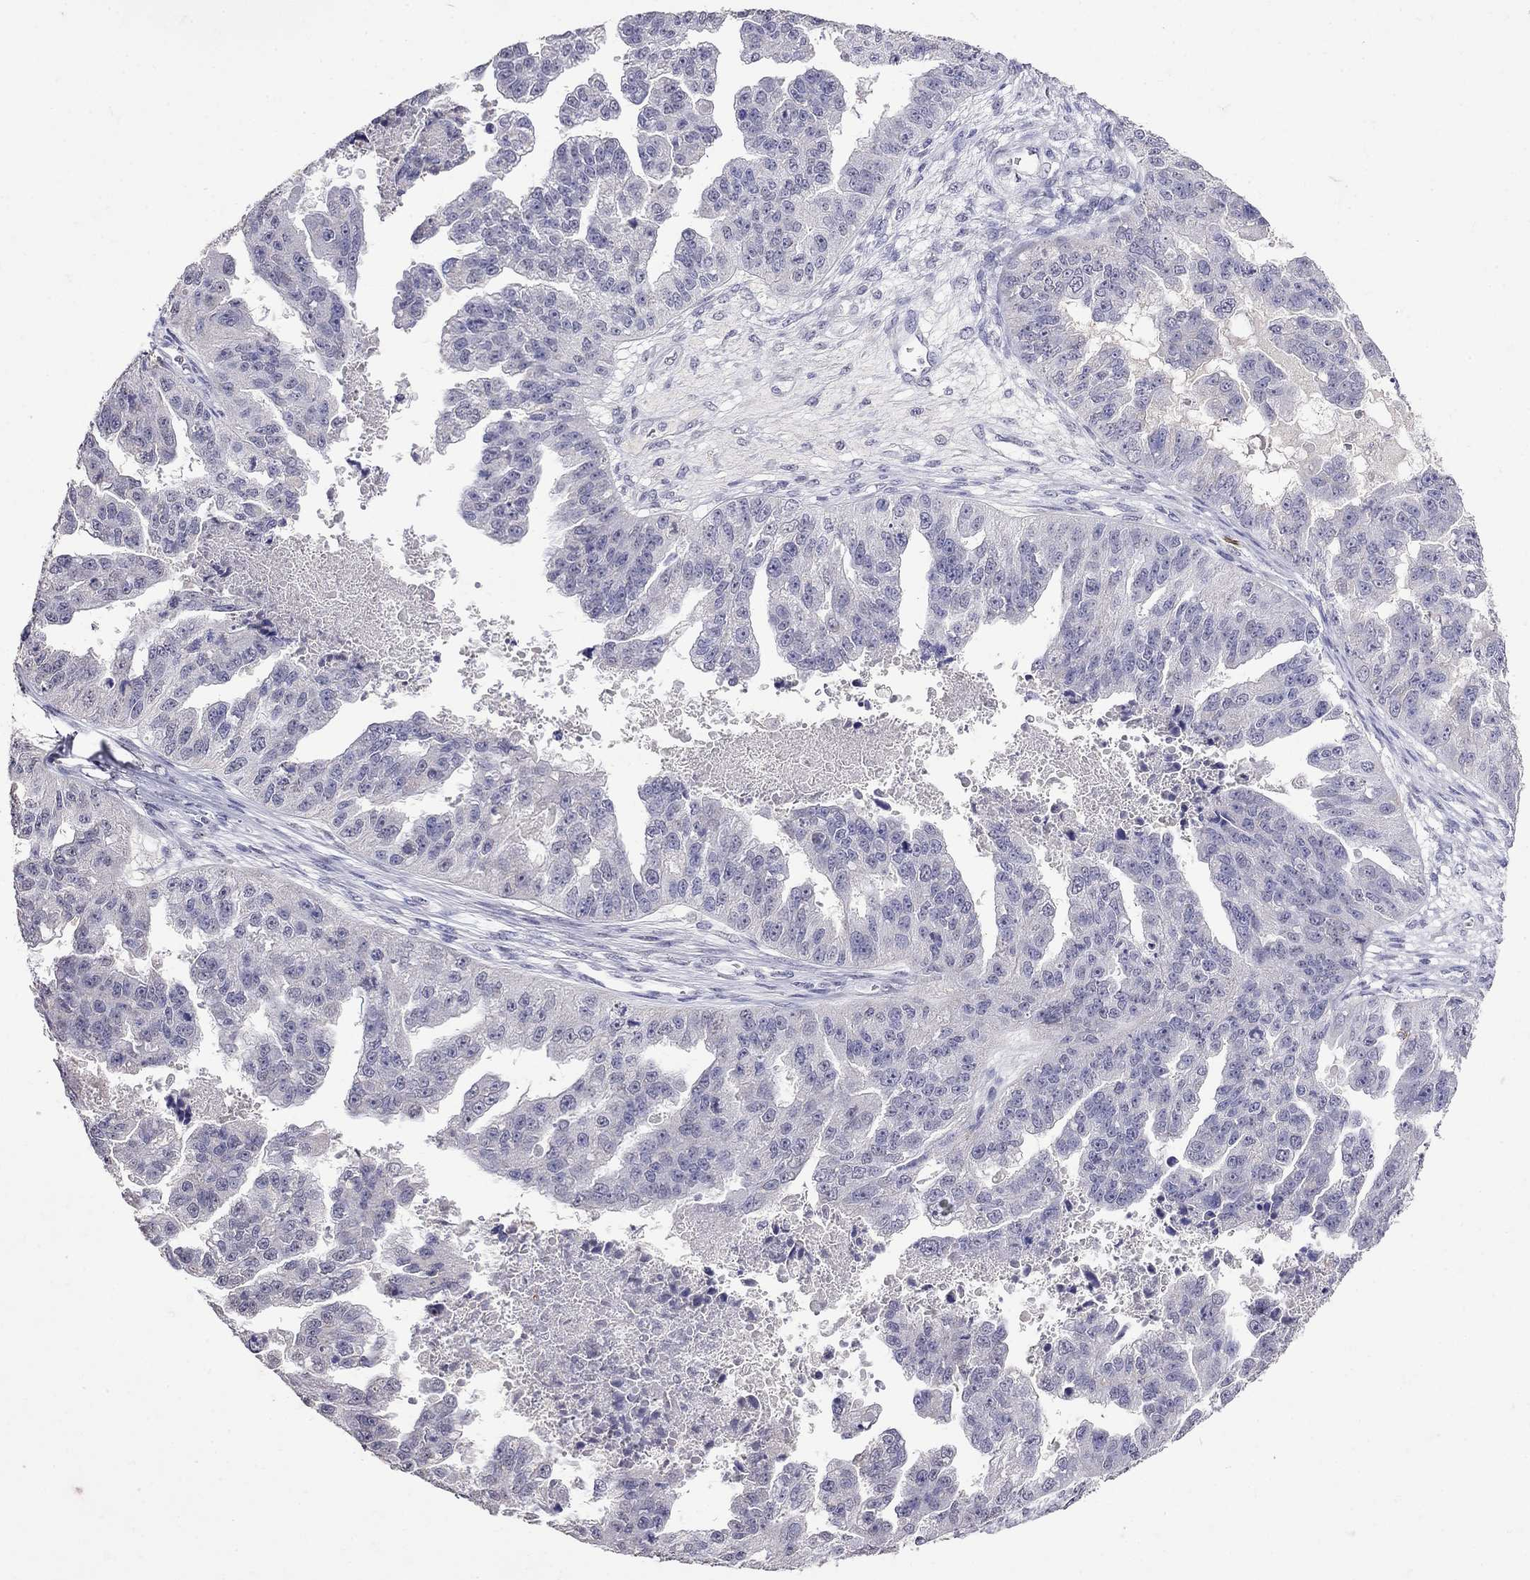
{"staining": {"intensity": "negative", "quantity": "none", "location": "none"}, "tissue": "ovarian cancer", "cell_type": "Tumor cells", "image_type": "cancer", "snomed": [{"axis": "morphology", "description": "Cystadenocarcinoma, serous, NOS"}, {"axis": "topography", "description": "Ovary"}], "caption": "Ovarian serous cystadenocarcinoma was stained to show a protein in brown. There is no significant expression in tumor cells.", "gene": "CD8B", "patient": {"sex": "female", "age": 58}}